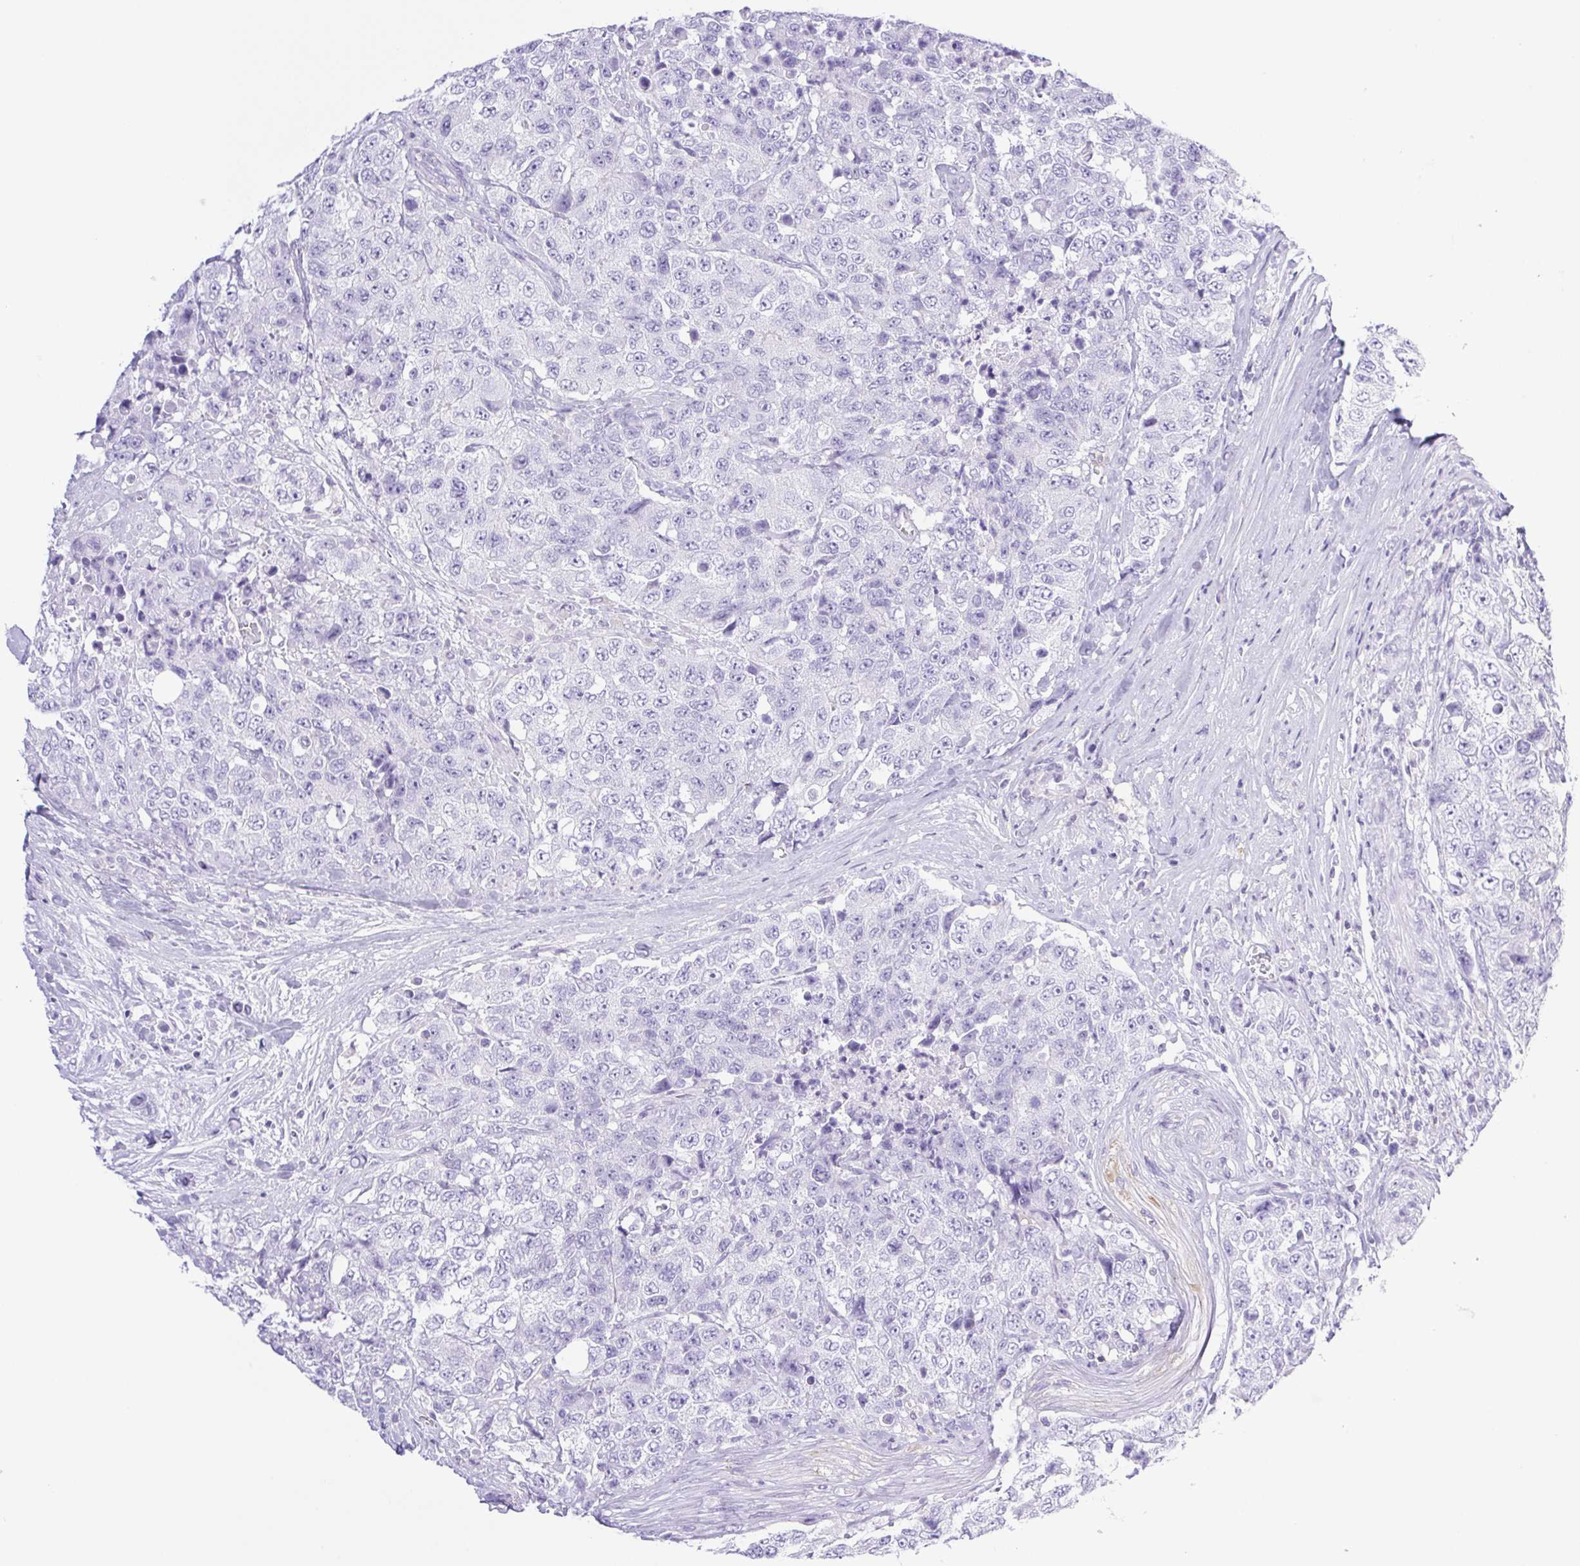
{"staining": {"intensity": "negative", "quantity": "none", "location": "none"}, "tissue": "urothelial cancer", "cell_type": "Tumor cells", "image_type": "cancer", "snomed": [{"axis": "morphology", "description": "Urothelial carcinoma, High grade"}, {"axis": "topography", "description": "Urinary bladder"}], "caption": "High power microscopy histopathology image of an IHC image of urothelial cancer, revealing no significant positivity in tumor cells. (Immunohistochemistry (ihc), brightfield microscopy, high magnification).", "gene": "SYNPR", "patient": {"sex": "female", "age": 78}}